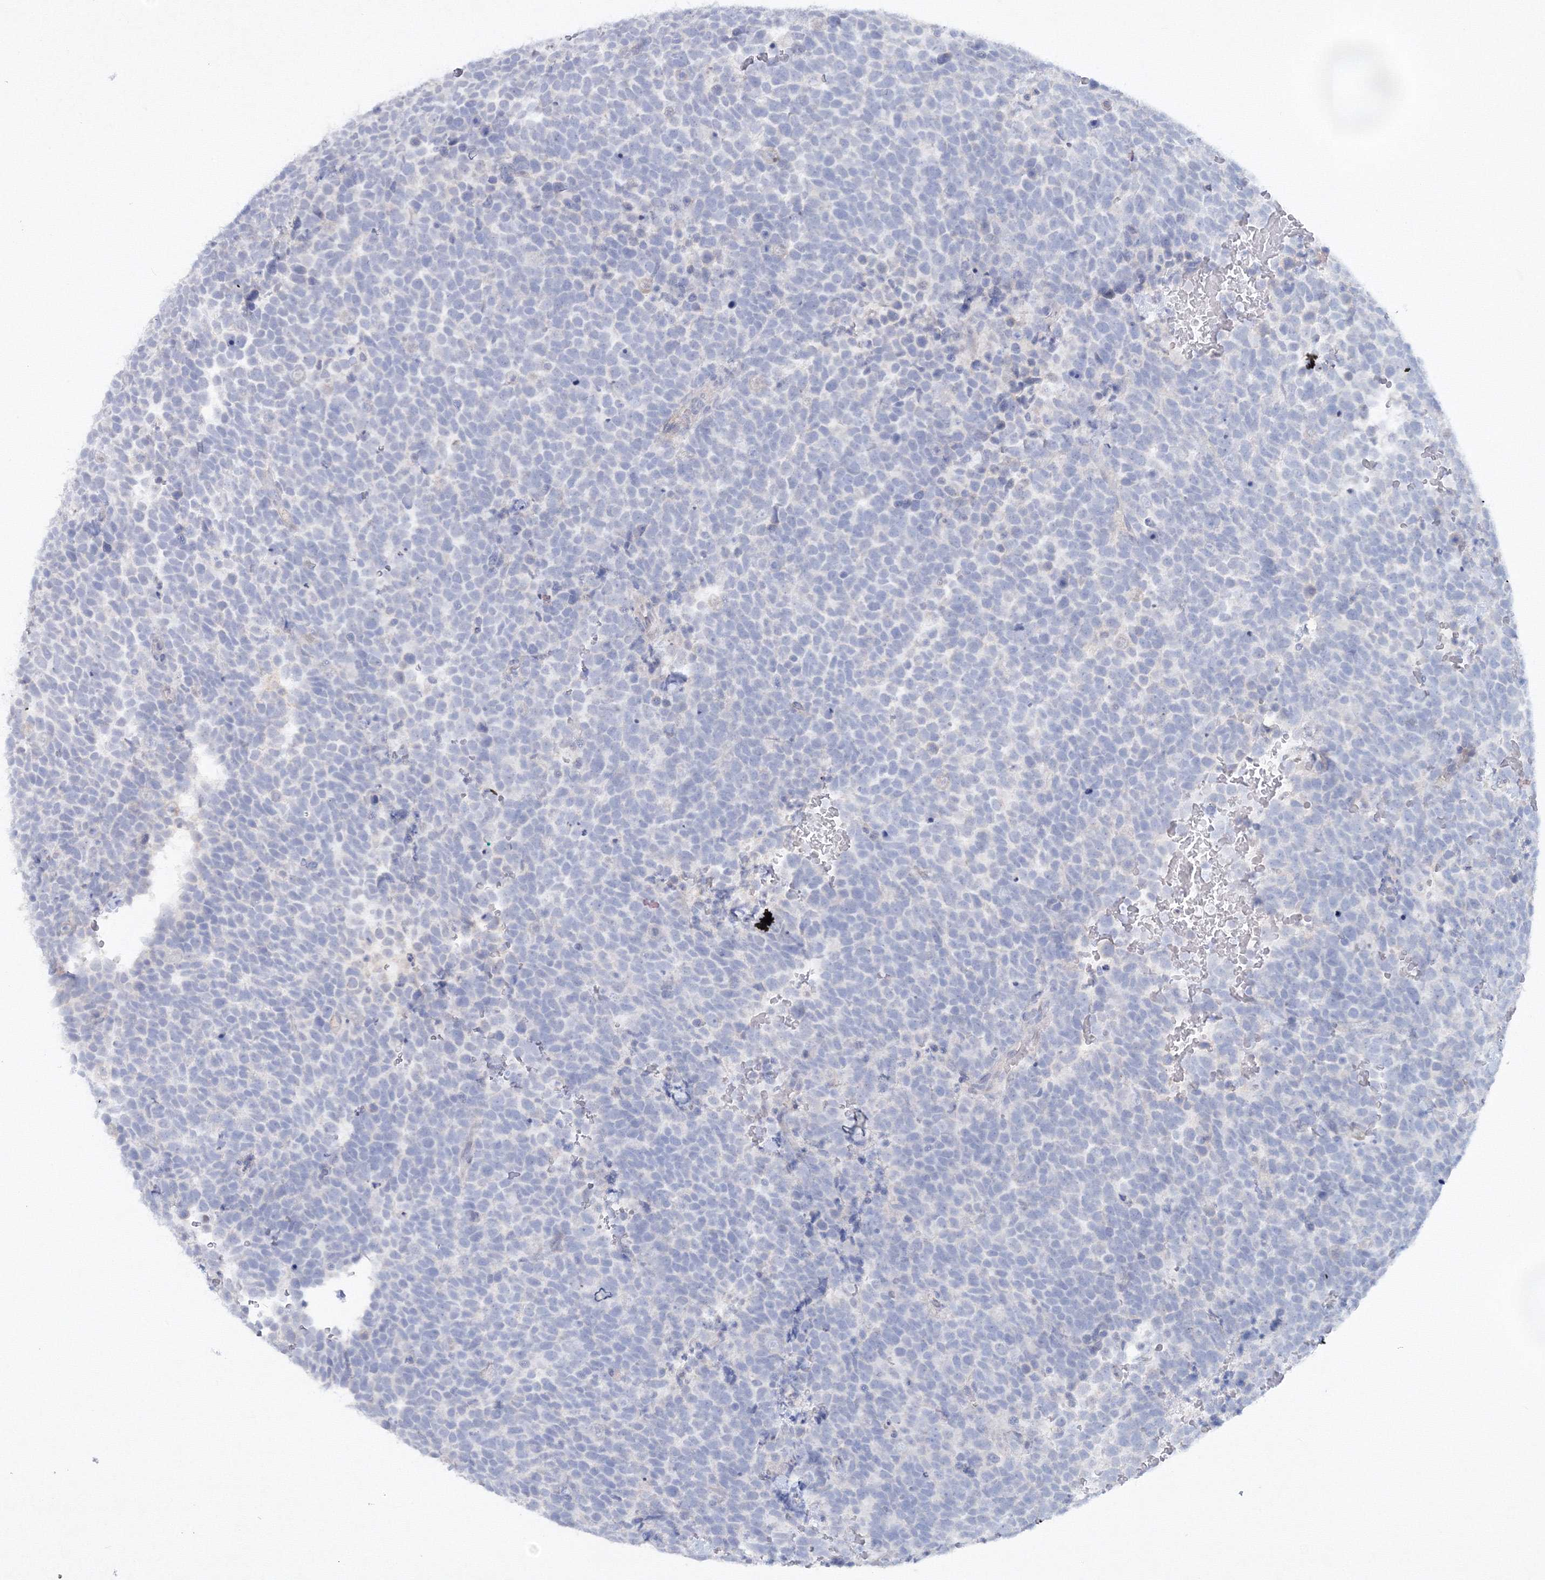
{"staining": {"intensity": "negative", "quantity": "none", "location": "none"}, "tissue": "urothelial cancer", "cell_type": "Tumor cells", "image_type": "cancer", "snomed": [{"axis": "morphology", "description": "Urothelial carcinoma, High grade"}, {"axis": "topography", "description": "Urinary bladder"}], "caption": "Image shows no significant protein positivity in tumor cells of urothelial cancer.", "gene": "GCKR", "patient": {"sex": "female", "age": 82}}